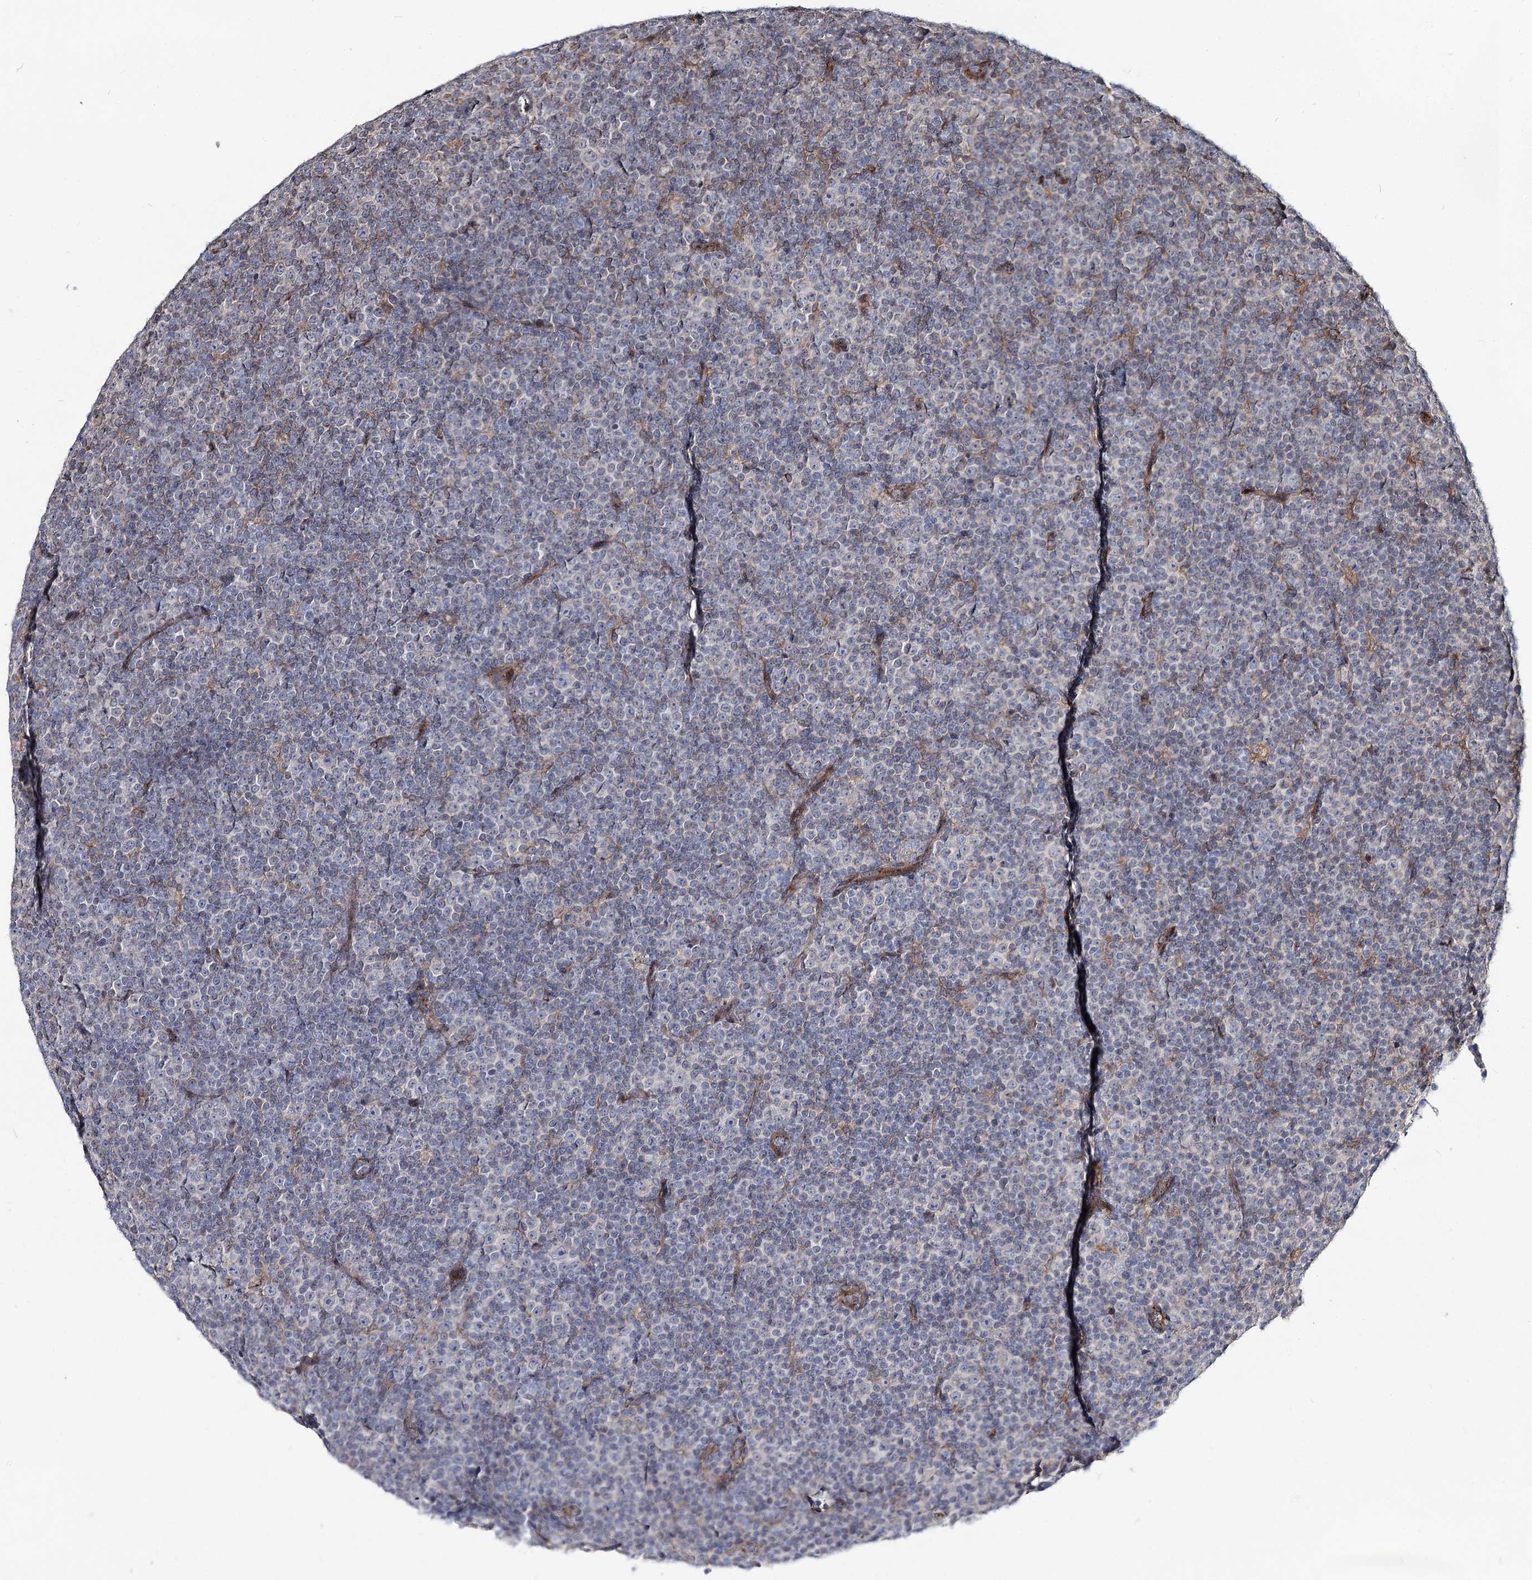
{"staining": {"intensity": "negative", "quantity": "none", "location": "none"}, "tissue": "lymphoma", "cell_type": "Tumor cells", "image_type": "cancer", "snomed": [{"axis": "morphology", "description": "Malignant lymphoma, non-Hodgkin's type, Low grade"}, {"axis": "topography", "description": "Lymph node"}], "caption": "IHC image of lymphoma stained for a protein (brown), which displays no staining in tumor cells. (Immunohistochemistry (ihc), brightfield microscopy, high magnification).", "gene": "SPART", "patient": {"sex": "female", "age": 67}}